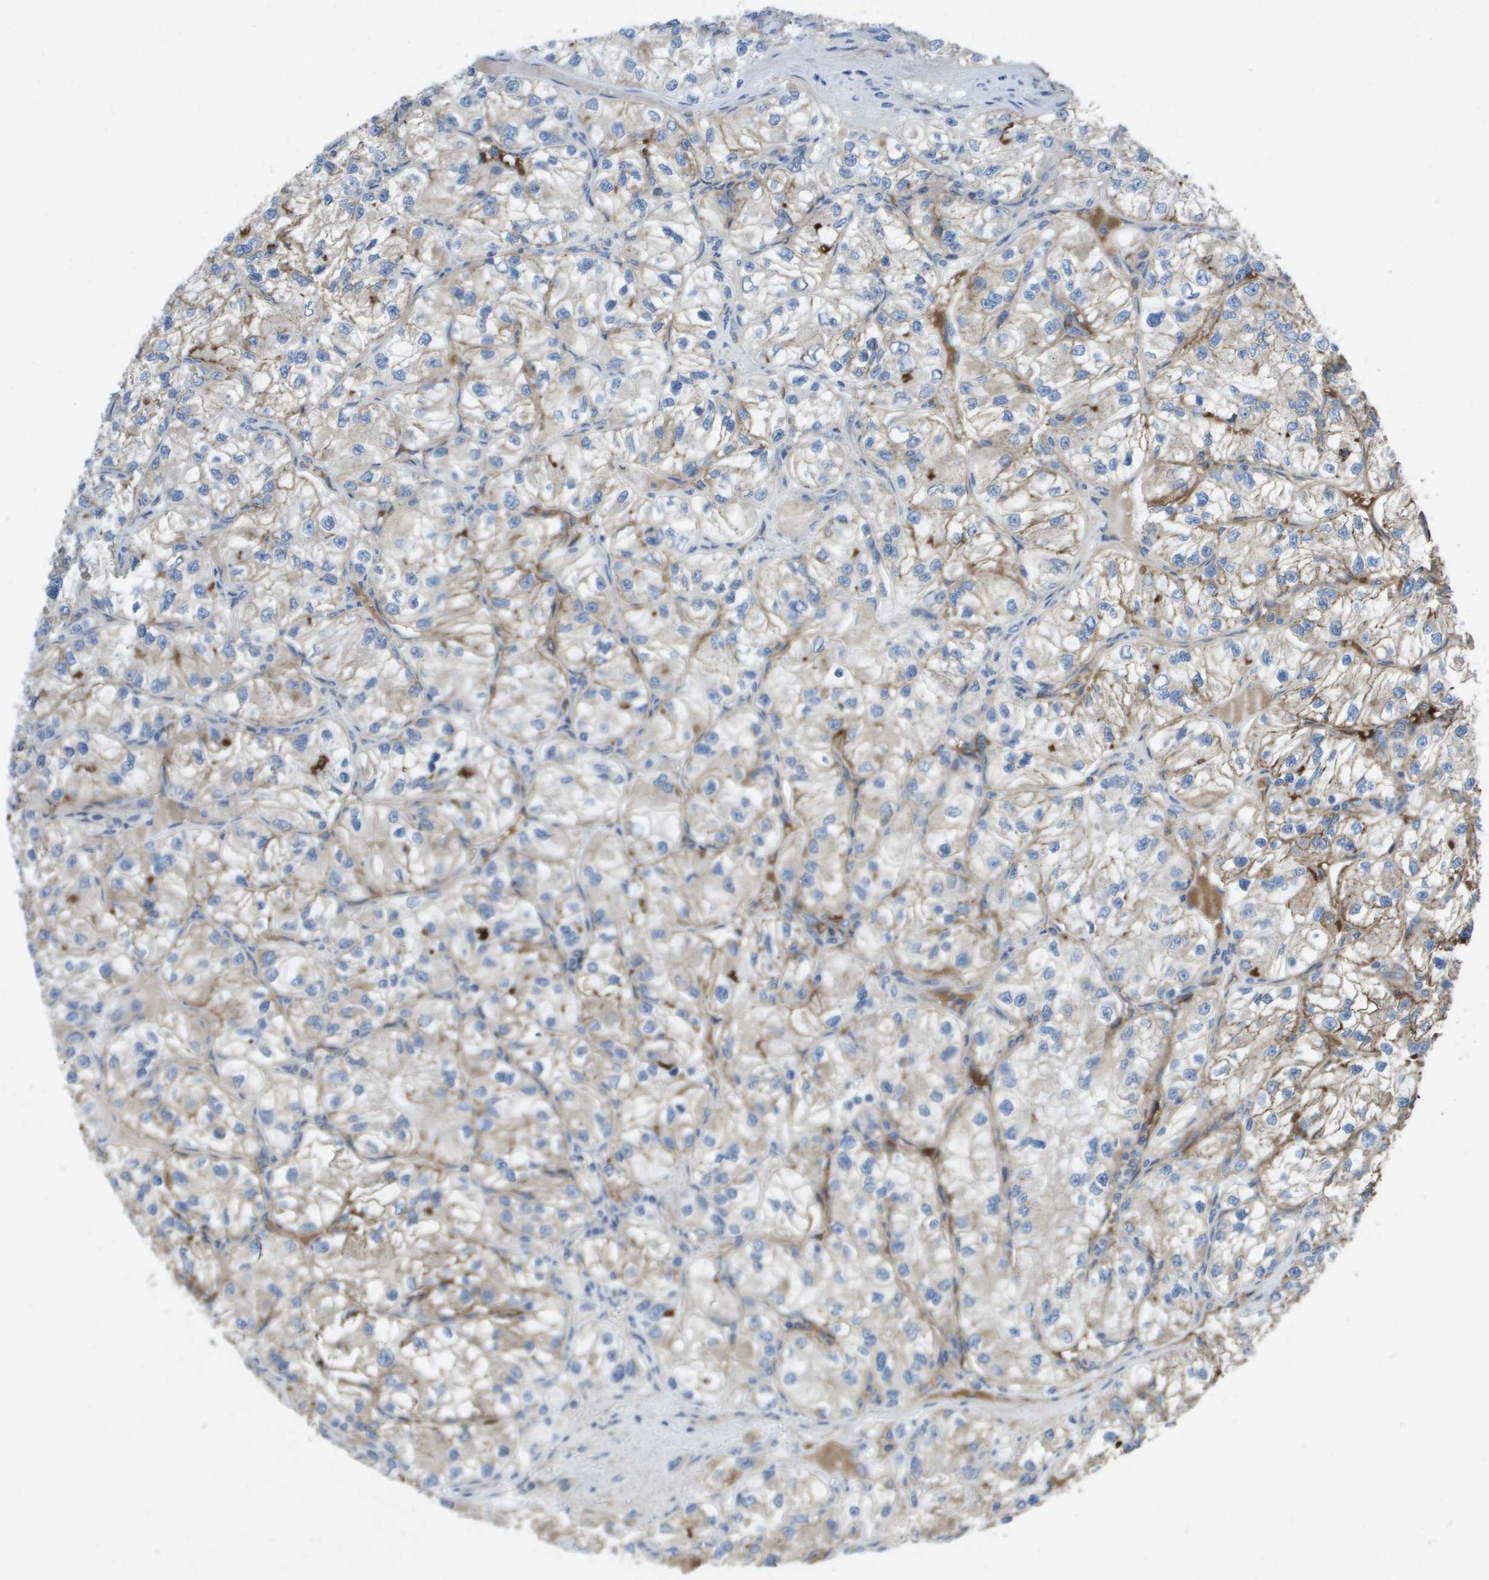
{"staining": {"intensity": "moderate", "quantity": "25%-75%", "location": "cytoplasmic/membranous"}, "tissue": "renal cancer", "cell_type": "Tumor cells", "image_type": "cancer", "snomed": [{"axis": "morphology", "description": "Adenocarcinoma, NOS"}, {"axis": "topography", "description": "Kidney"}], "caption": "The image demonstrates staining of adenocarcinoma (renal), revealing moderate cytoplasmic/membranous protein expression (brown color) within tumor cells. (Brightfield microscopy of DAB IHC at high magnification).", "gene": "CLCN2", "patient": {"sex": "female", "age": 57}}